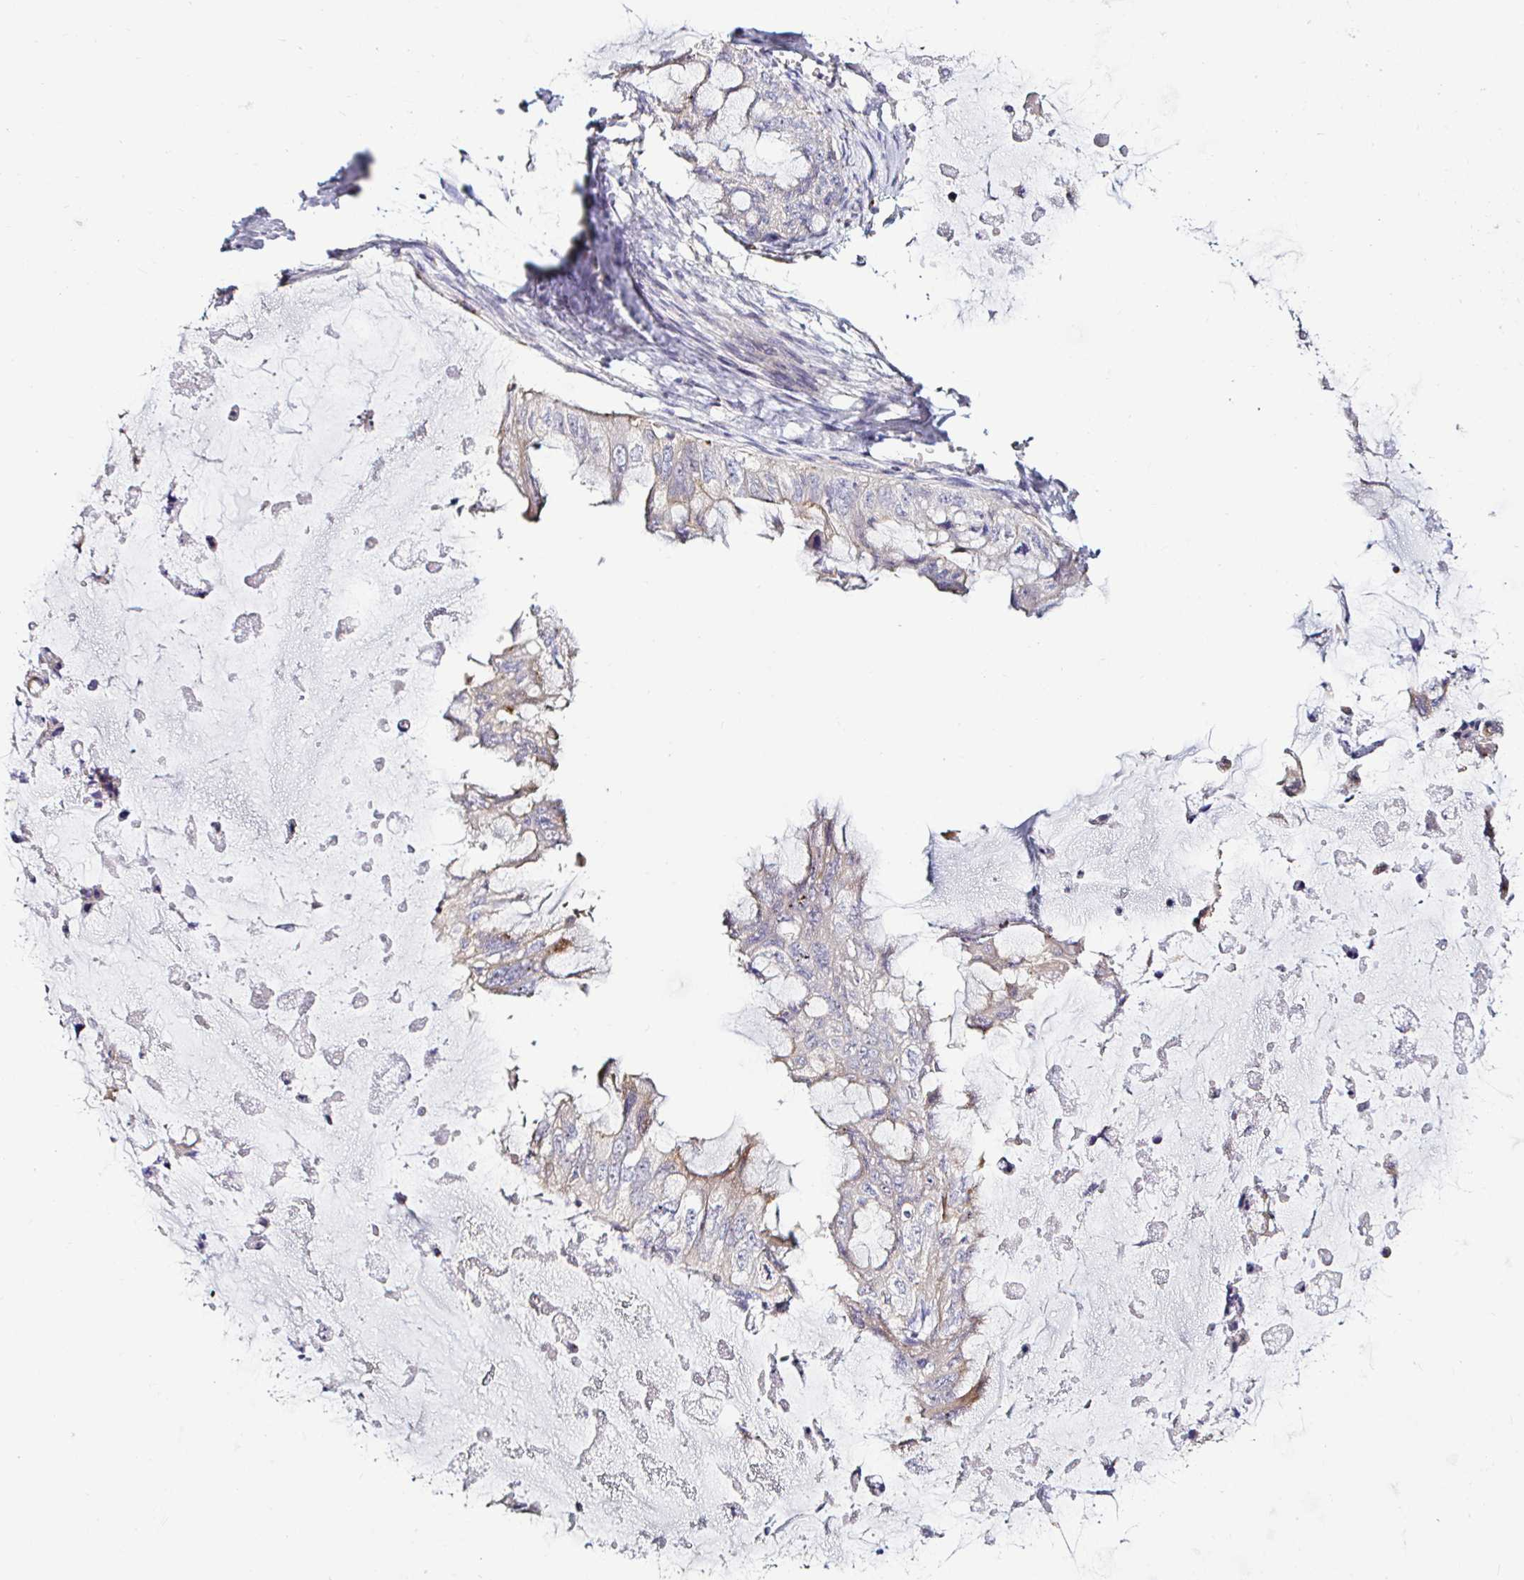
{"staining": {"intensity": "negative", "quantity": "none", "location": "none"}, "tissue": "ovarian cancer", "cell_type": "Tumor cells", "image_type": "cancer", "snomed": [{"axis": "morphology", "description": "Cystadenocarcinoma, mucinous, NOS"}, {"axis": "topography", "description": "Ovary"}], "caption": "DAB (3,3'-diaminobenzidine) immunohistochemical staining of human mucinous cystadenocarcinoma (ovarian) displays no significant staining in tumor cells.", "gene": "GALNS", "patient": {"sex": "female", "age": 72}}